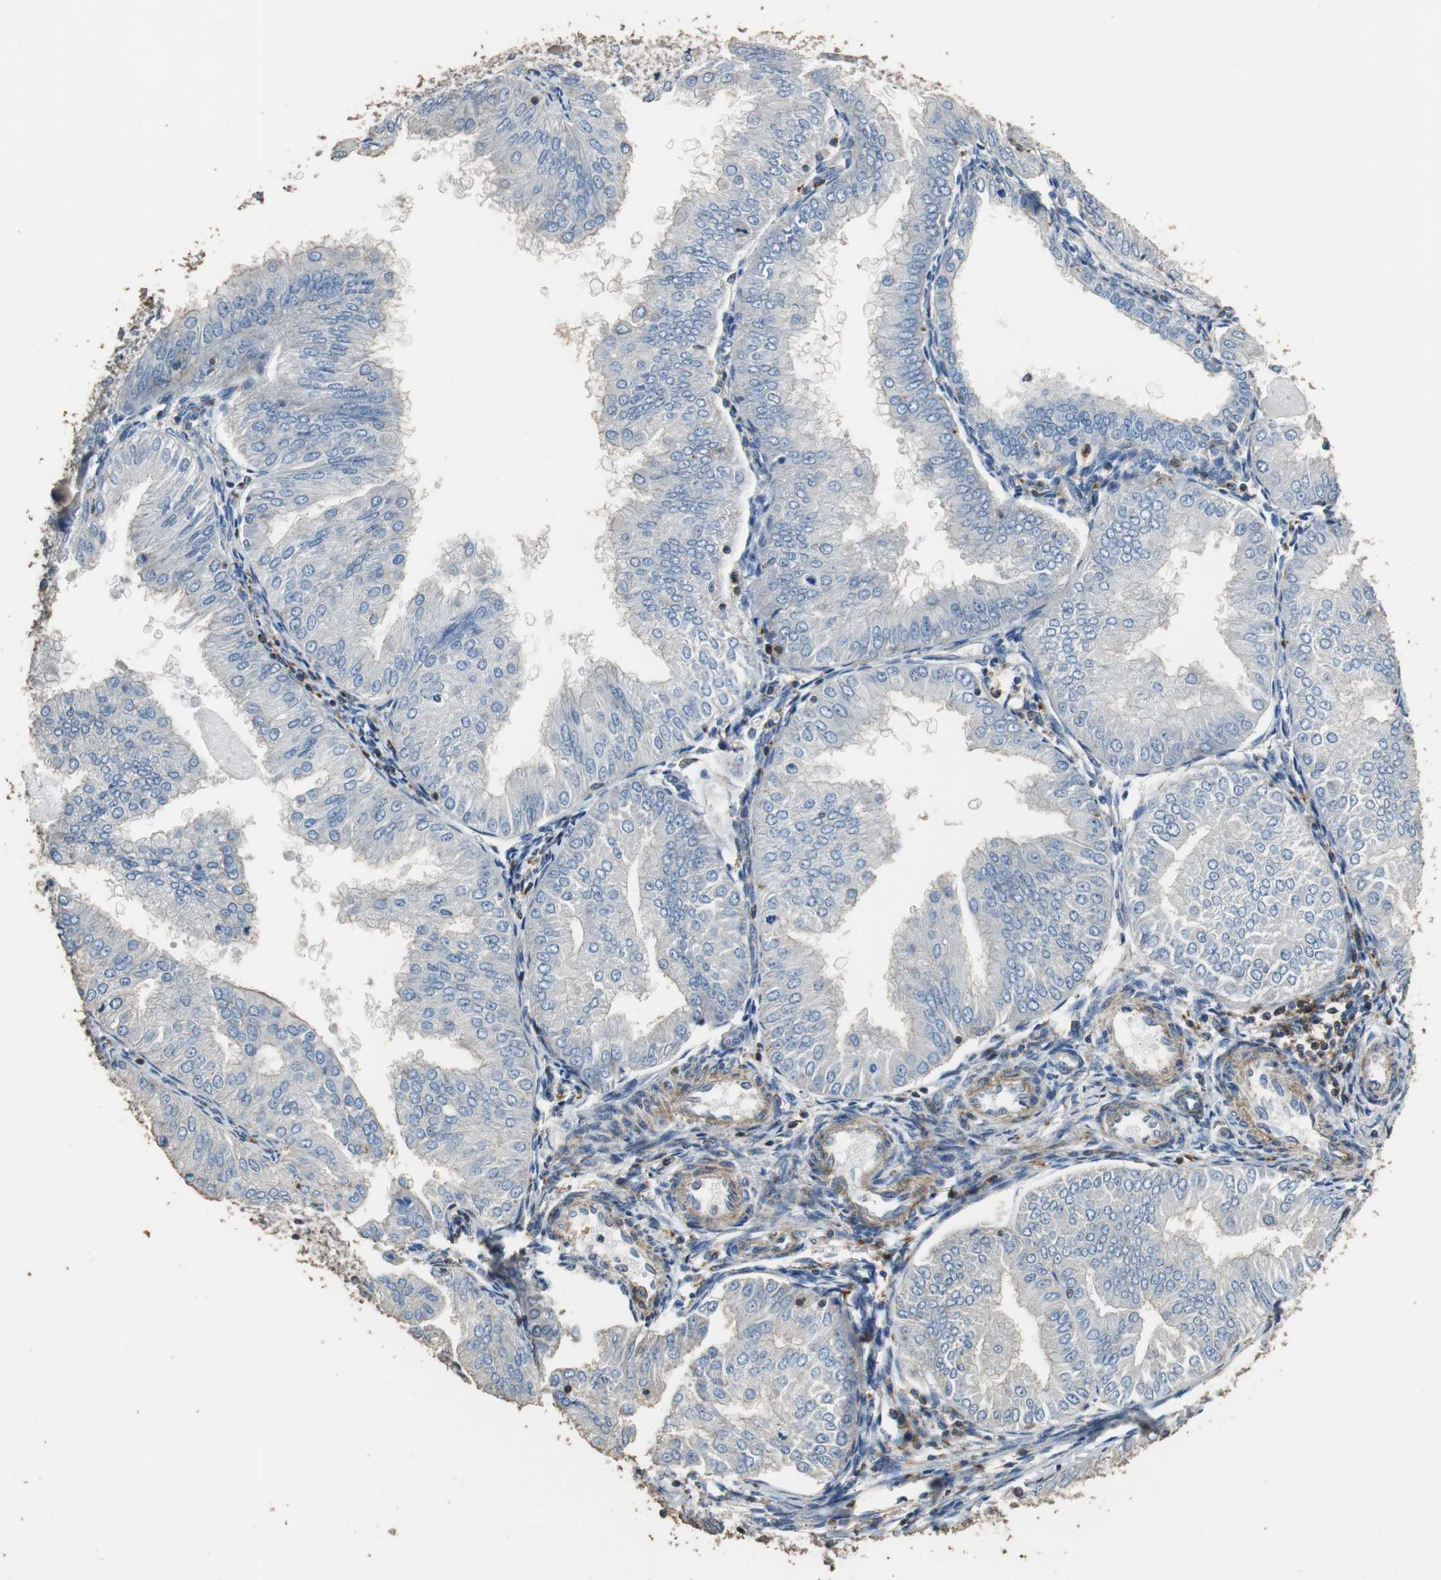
{"staining": {"intensity": "negative", "quantity": "none", "location": "none"}, "tissue": "endometrial cancer", "cell_type": "Tumor cells", "image_type": "cancer", "snomed": [{"axis": "morphology", "description": "Adenocarcinoma, NOS"}, {"axis": "topography", "description": "Endometrium"}], "caption": "High power microscopy image of an immunohistochemistry (IHC) histopathology image of endometrial adenocarcinoma, revealing no significant expression in tumor cells.", "gene": "PRKRA", "patient": {"sex": "female", "age": 53}}